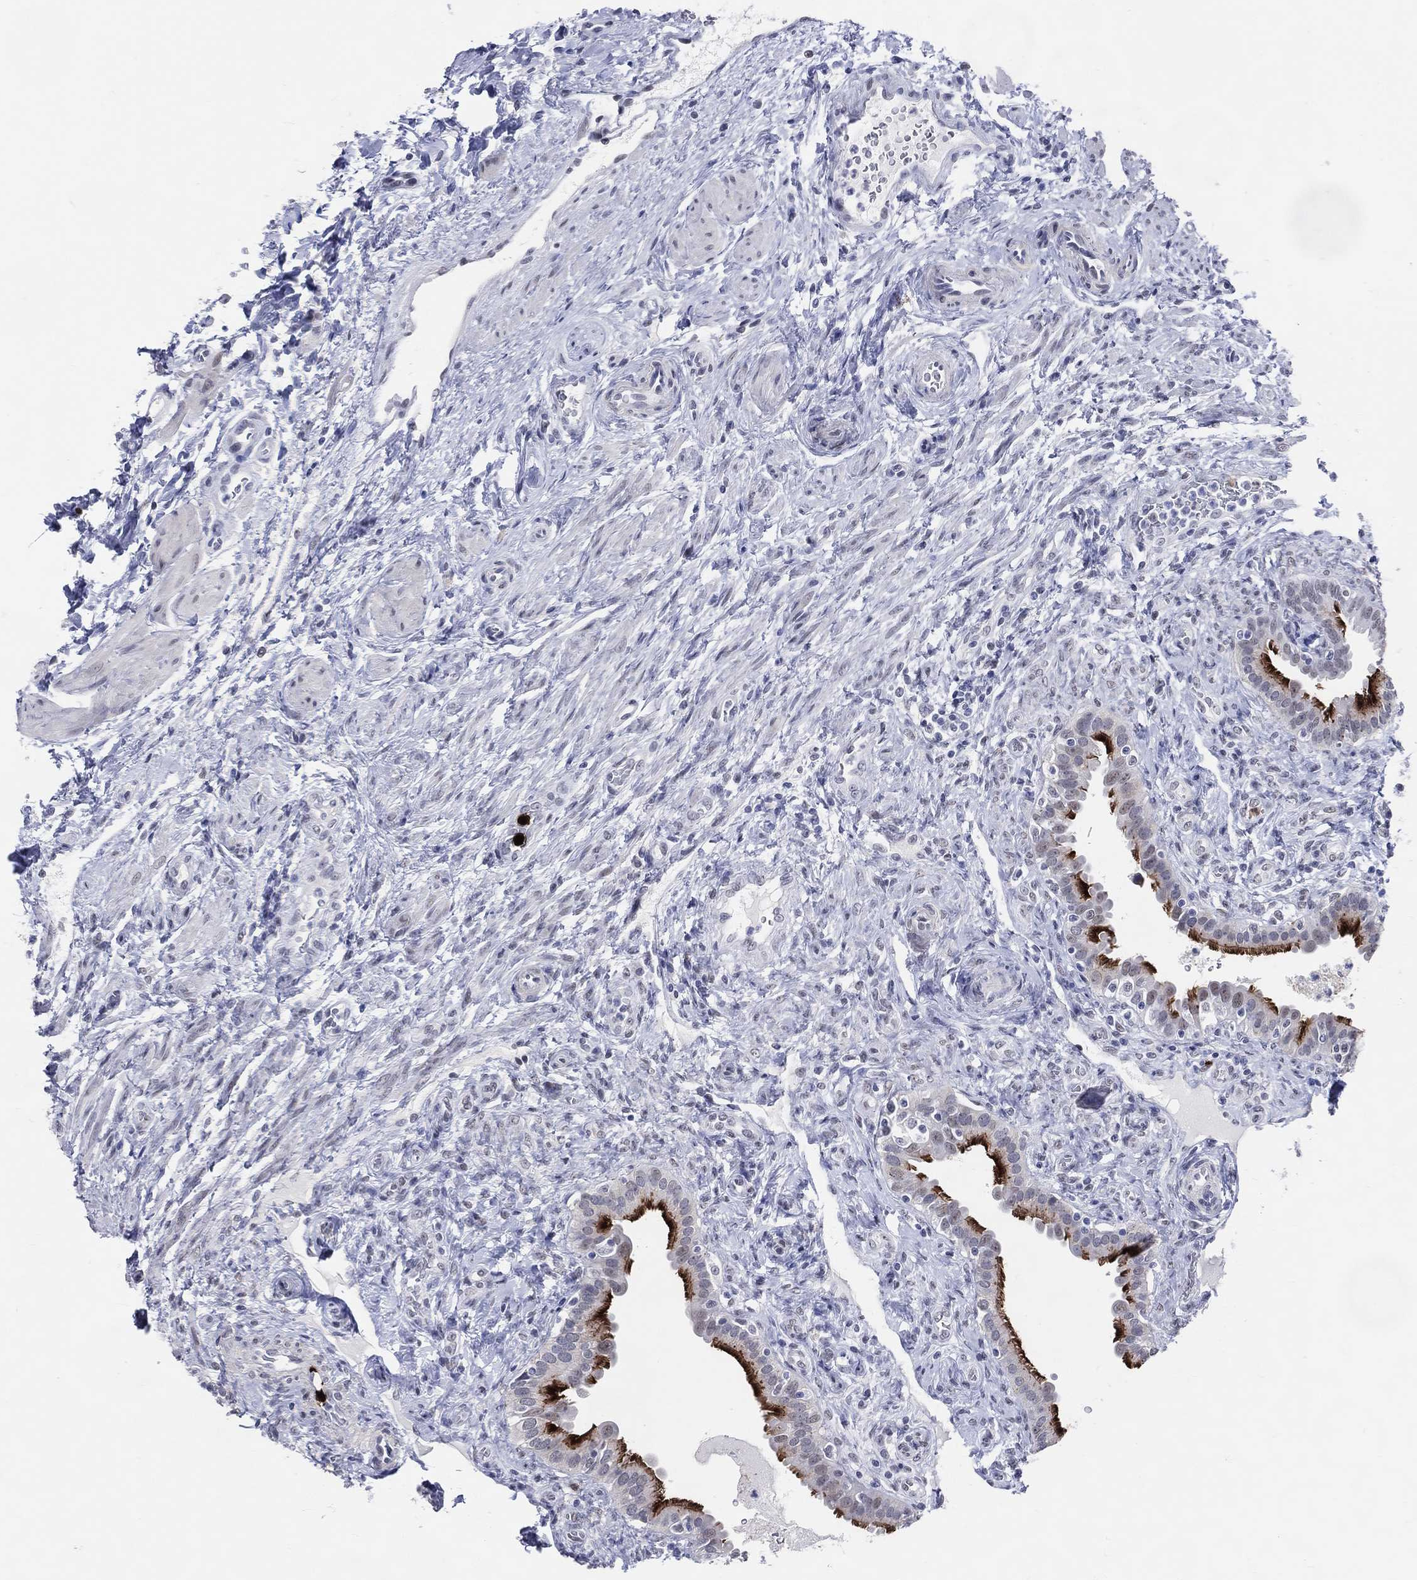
{"staining": {"intensity": "strong", "quantity": "25%-75%", "location": "cytoplasmic/membranous"}, "tissue": "fallopian tube", "cell_type": "Glandular cells", "image_type": "normal", "snomed": [{"axis": "morphology", "description": "Normal tissue, NOS"}, {"axis": "topography", "description": "Fallopian tube"}], "caption": "The histopathology image reveals staining of normal fallopian tube, revealing strong cytoplasmic/membranous protein expression (brown color) within glandular cells. (DAB (3,3'-diaminobenzidine) IHC, brown staining for protein, blue staining for nuclei).", "gene": "CFAP58", "patient": {"sex": "female", "age": 41}}